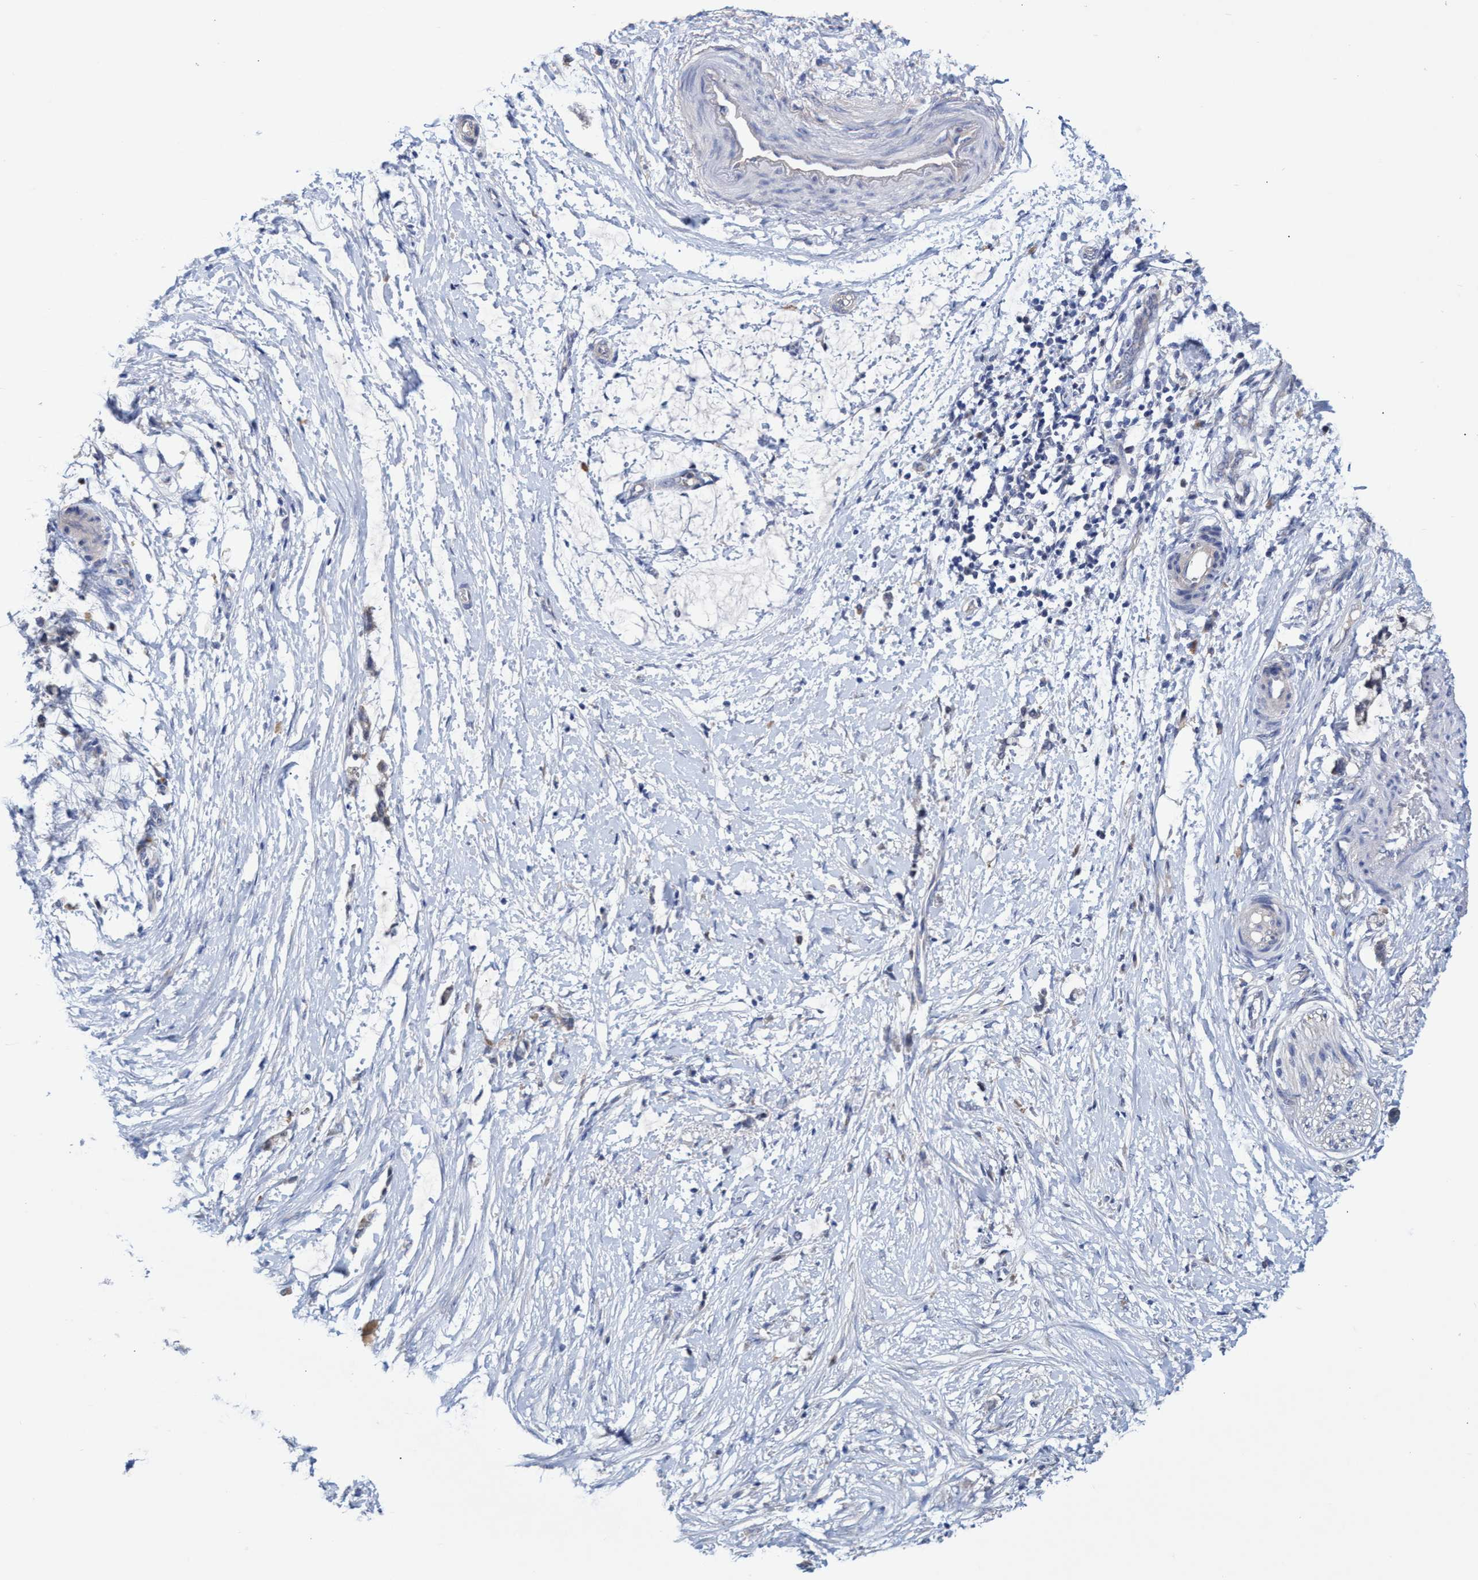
{"staining": {"intensity": "negative", "quantity": "none", "location": "none"}, "tissue": "adipose tissue", "cell_type": "Adipocytes", "image_type": "normal", "snomed": [{"axis": "morphology", "description": "Normal tissue, NOS"}, {"axis": "morphology", "description": "Adenocarcinoma, NOS"}, {"axis": "topography", "description": "Colon"}, {"axis": "topography", "description": "Peripheral nerve tissue"}], "caption": "Immunohistochemistry (IHC) image of unremarkable adipose tissue: human adipose tissue stained with DAB demonstrates no significant protein expression in adipocytes. (DAB (3,3'-diaminobenzidine) immunohistochemistry visualized using brightfield microscopy, high magnification).", "gene": "SVEP1", "patient": {"sex": "male", "age": 14}}